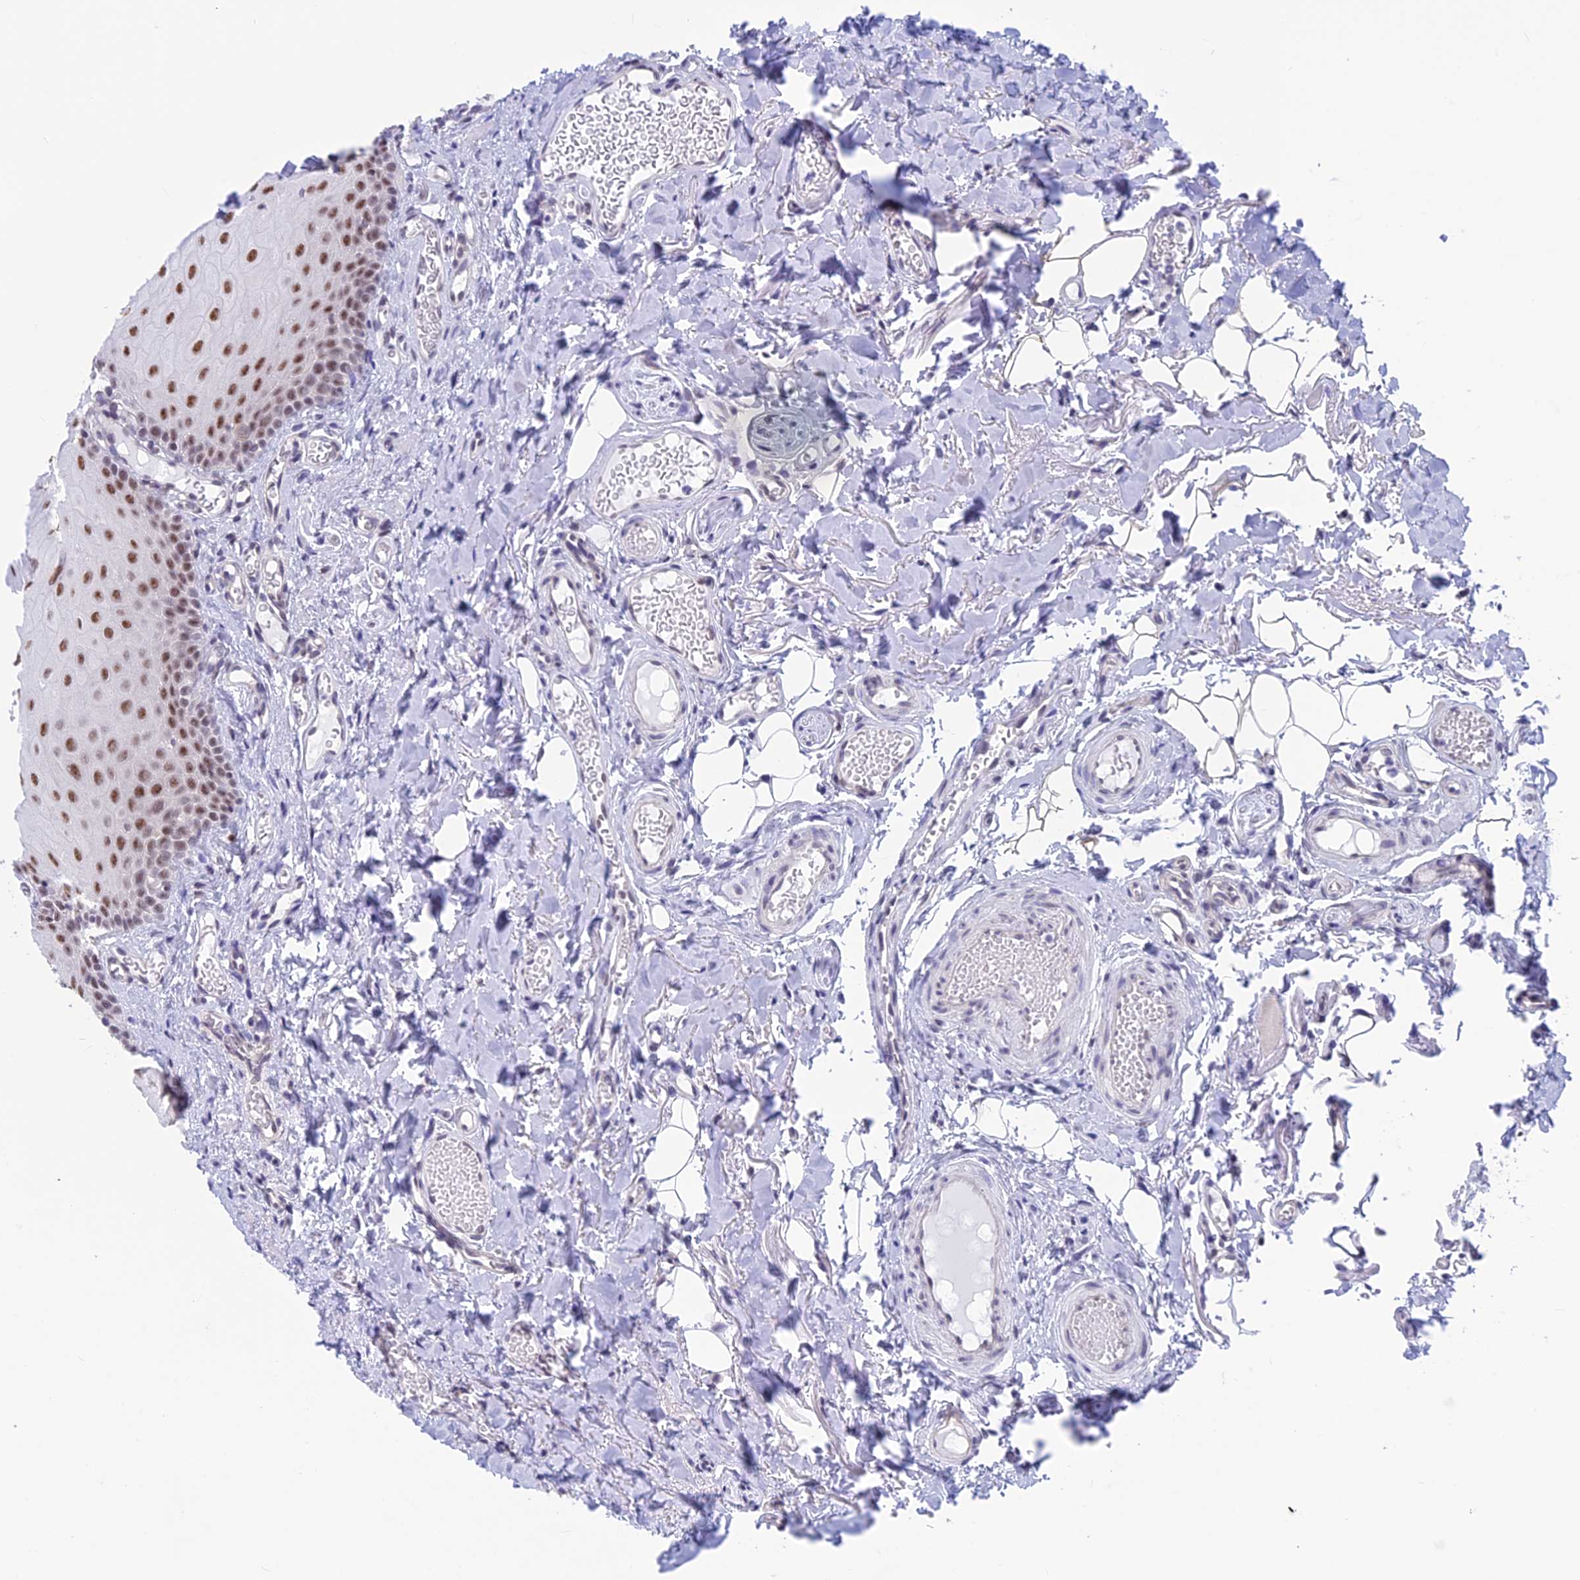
{"staining": {"intensity": "moderate", "quantity": ">75%", "location": "nuclear"}, "tissue": "oral mucosa", "cell_type": "Squamous epithelial cells", "image_type": "normal", "snomed": [{"axis": "morphology", "description": "Normal tissue, NOS"}, {"axis": "topography", "description": "Oral tissue"}], "caption": "Benign oral mucosa exhibits moderate nuclear expression in approximately >75% of squamous epithelial cells, visualized by immunohistochemistry.", "gene": "SRSF5", "patient": {"sex": "female", "age": 70}}